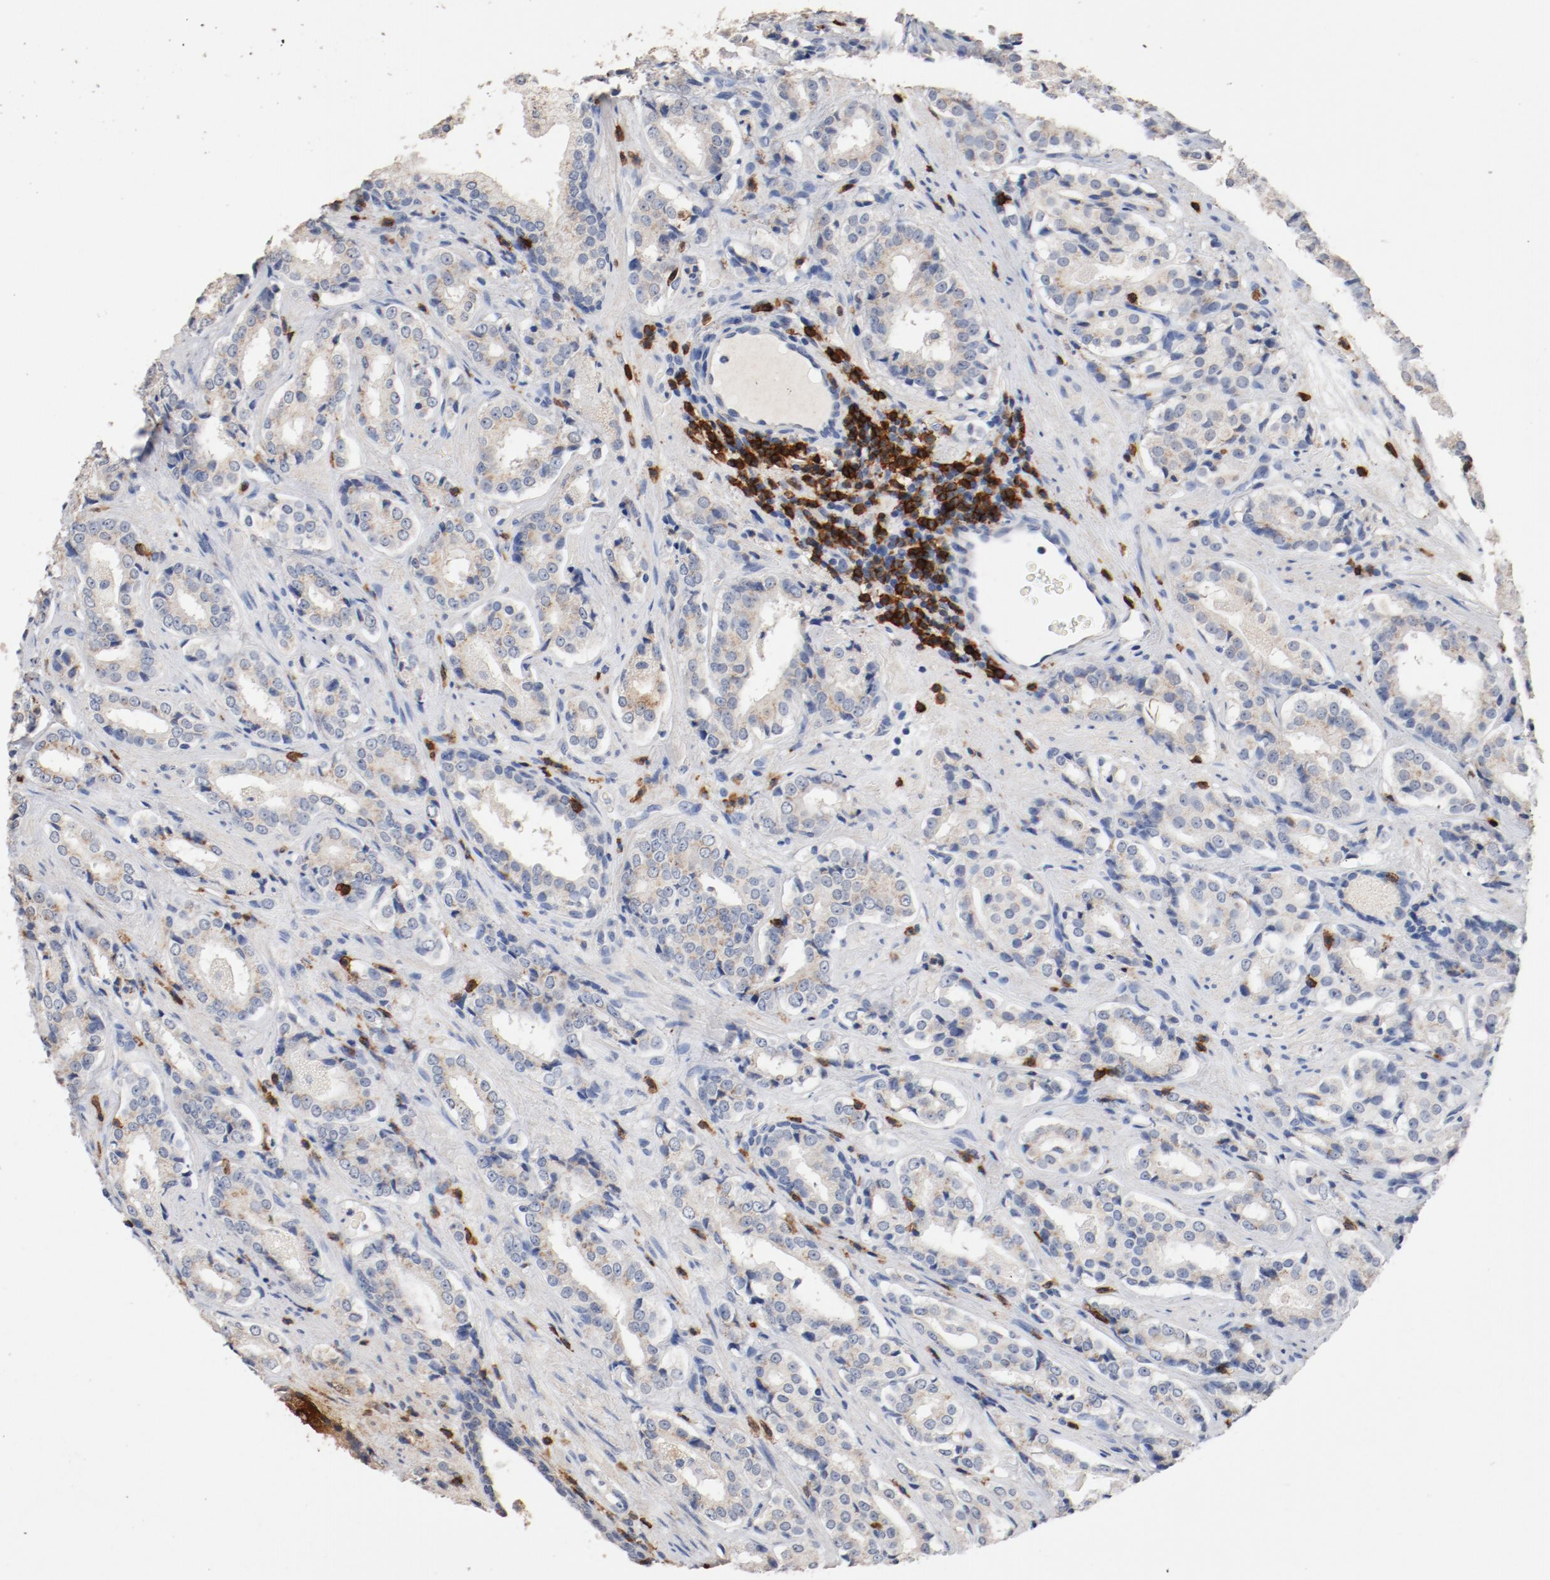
{"staining": {"intensity": "weak", "quantity": "25%-75%", "location": "cytoplasmic/membranous"}, "tissue": "prostate cancer", "cell_type": "Tumor cells", "image_type": "cancer", "snomed": [{"axis": "morphology", "description": "Adenocarcinoma, Medium grade"}, {"axis": "topography", "description": "Prostate"}], "caption": "Immunohistochemical staining of human prostate medium-grade adenocarcinoma demonstrates weak cytoplasmic/membranous protein expression in about 25%-75% of tumor cells.", "gene": "CD247", "patient": {"sex": "male", "age": 60}}